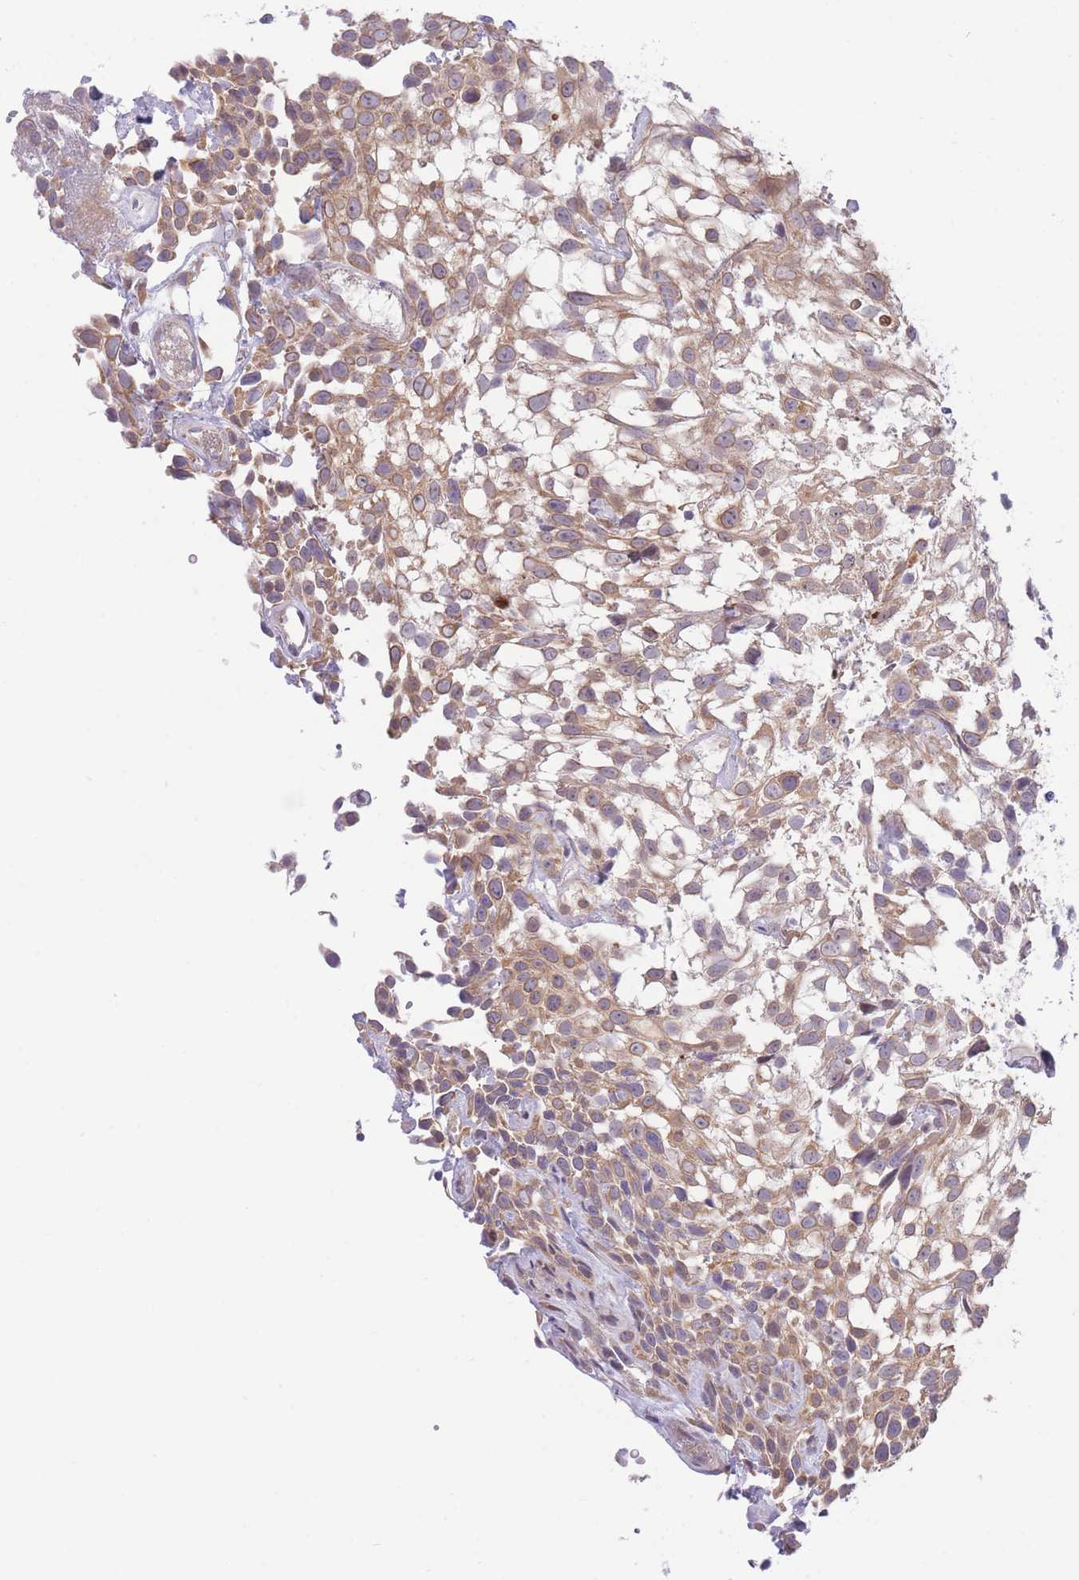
{"staining": {"intensity": "moderate", "quantity": "25%-75%", "location": "cytoplasmic/membranous"}, "tissue": "urothelial cancer", "cell_type": "Tumor cells", "image_type": "cancer", "snomed": [{"axis": "morphology", "description": "Urothelial carcinoma, High grade"}, {"axis": "topography", "description": "Urinary bladder"}], "caption": "Tumor cells demonstrate moderate cytoplasmic/membranous positivity in approximately 25%-75% of cells in urothelial cancer.", "gene": "BOLA2B", "patient": {"sex": "male", "age": 56}}